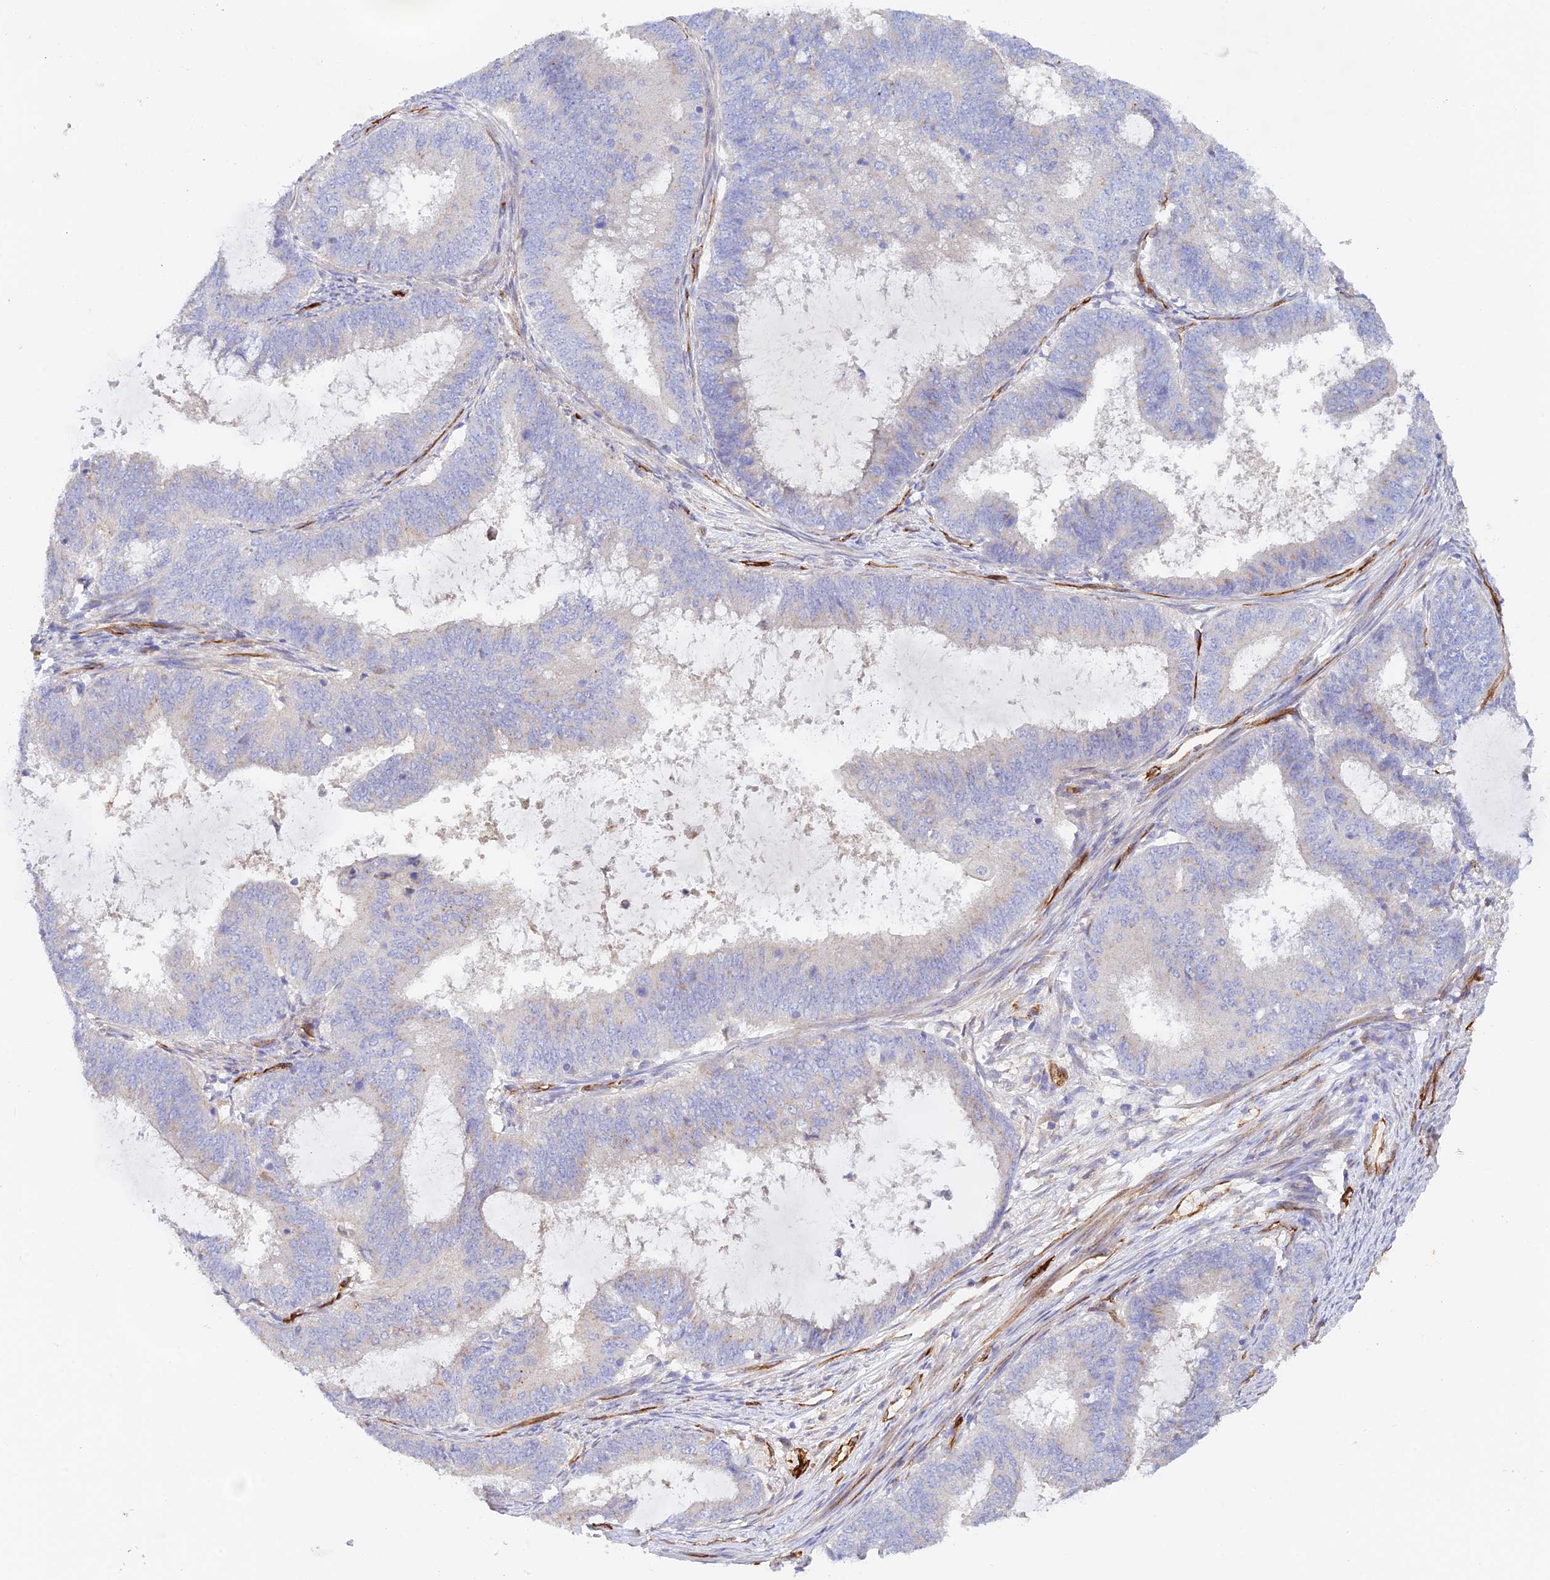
{"staining": {"intensity": "negative", "quantity": "none", "location": "none"}, "tissue": "endometrial cancer", "cell_type": "Tumor cells", "image_type": "cancer", "snomed": [{"axis": "morphology", "description": "Adenocarcinoma, NOS"}, {"axis": "topography", "description": "Endometrium"}], "caption": "The image displays no significant expression in tumor cells of endometrial cancer. Brightfield microscopy of immunohistochemistry (IHC) stained with DAB (brown) and hematoxylin (blue), captured at high magnification.", "gene": "MYO9A", "patient": {"sex": "female", "age": 51}}